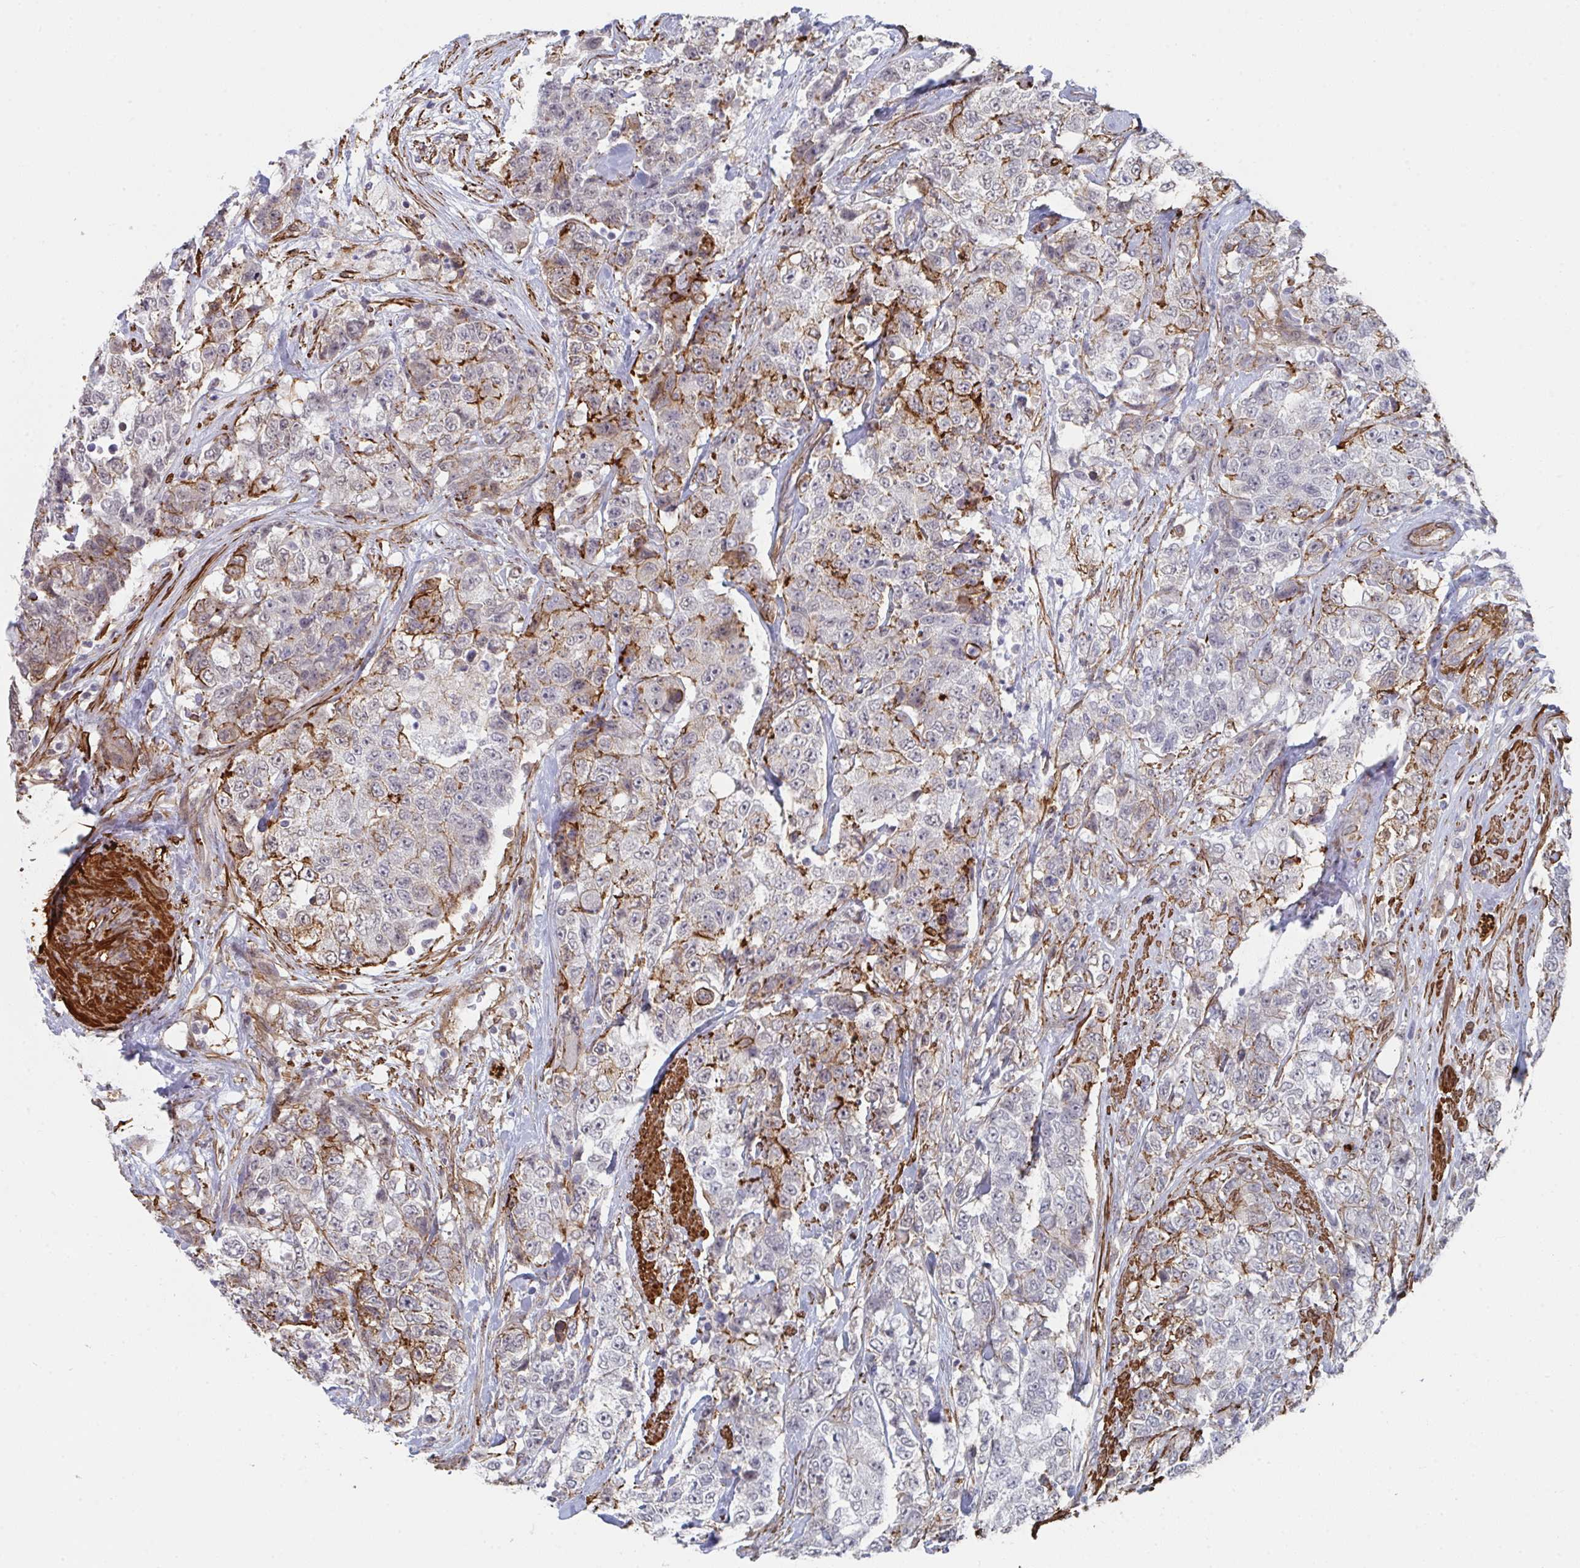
{"staining": {"intensity": "strong", "quantity": "<25%", "location": "cytoplasmic/membranous"}, "tissue": "urothelial cancer", "cell_type": "Tumor cells", "image_type": "cancer", "snomed": [{"axis": "morphology", "description": "Urothelial carcinoma, High grade"}, {"axis": "topography", "description": "Urinary bladder"}], "caption": "Immunohistochemical staining of high-grade urothelial carcinoma demonstrates strong cytoplasmic/membranous protein positivity in about <25% of tumor cells.", "gene": "NEURL4", "patient": {"sex": "female", "age": 78}}